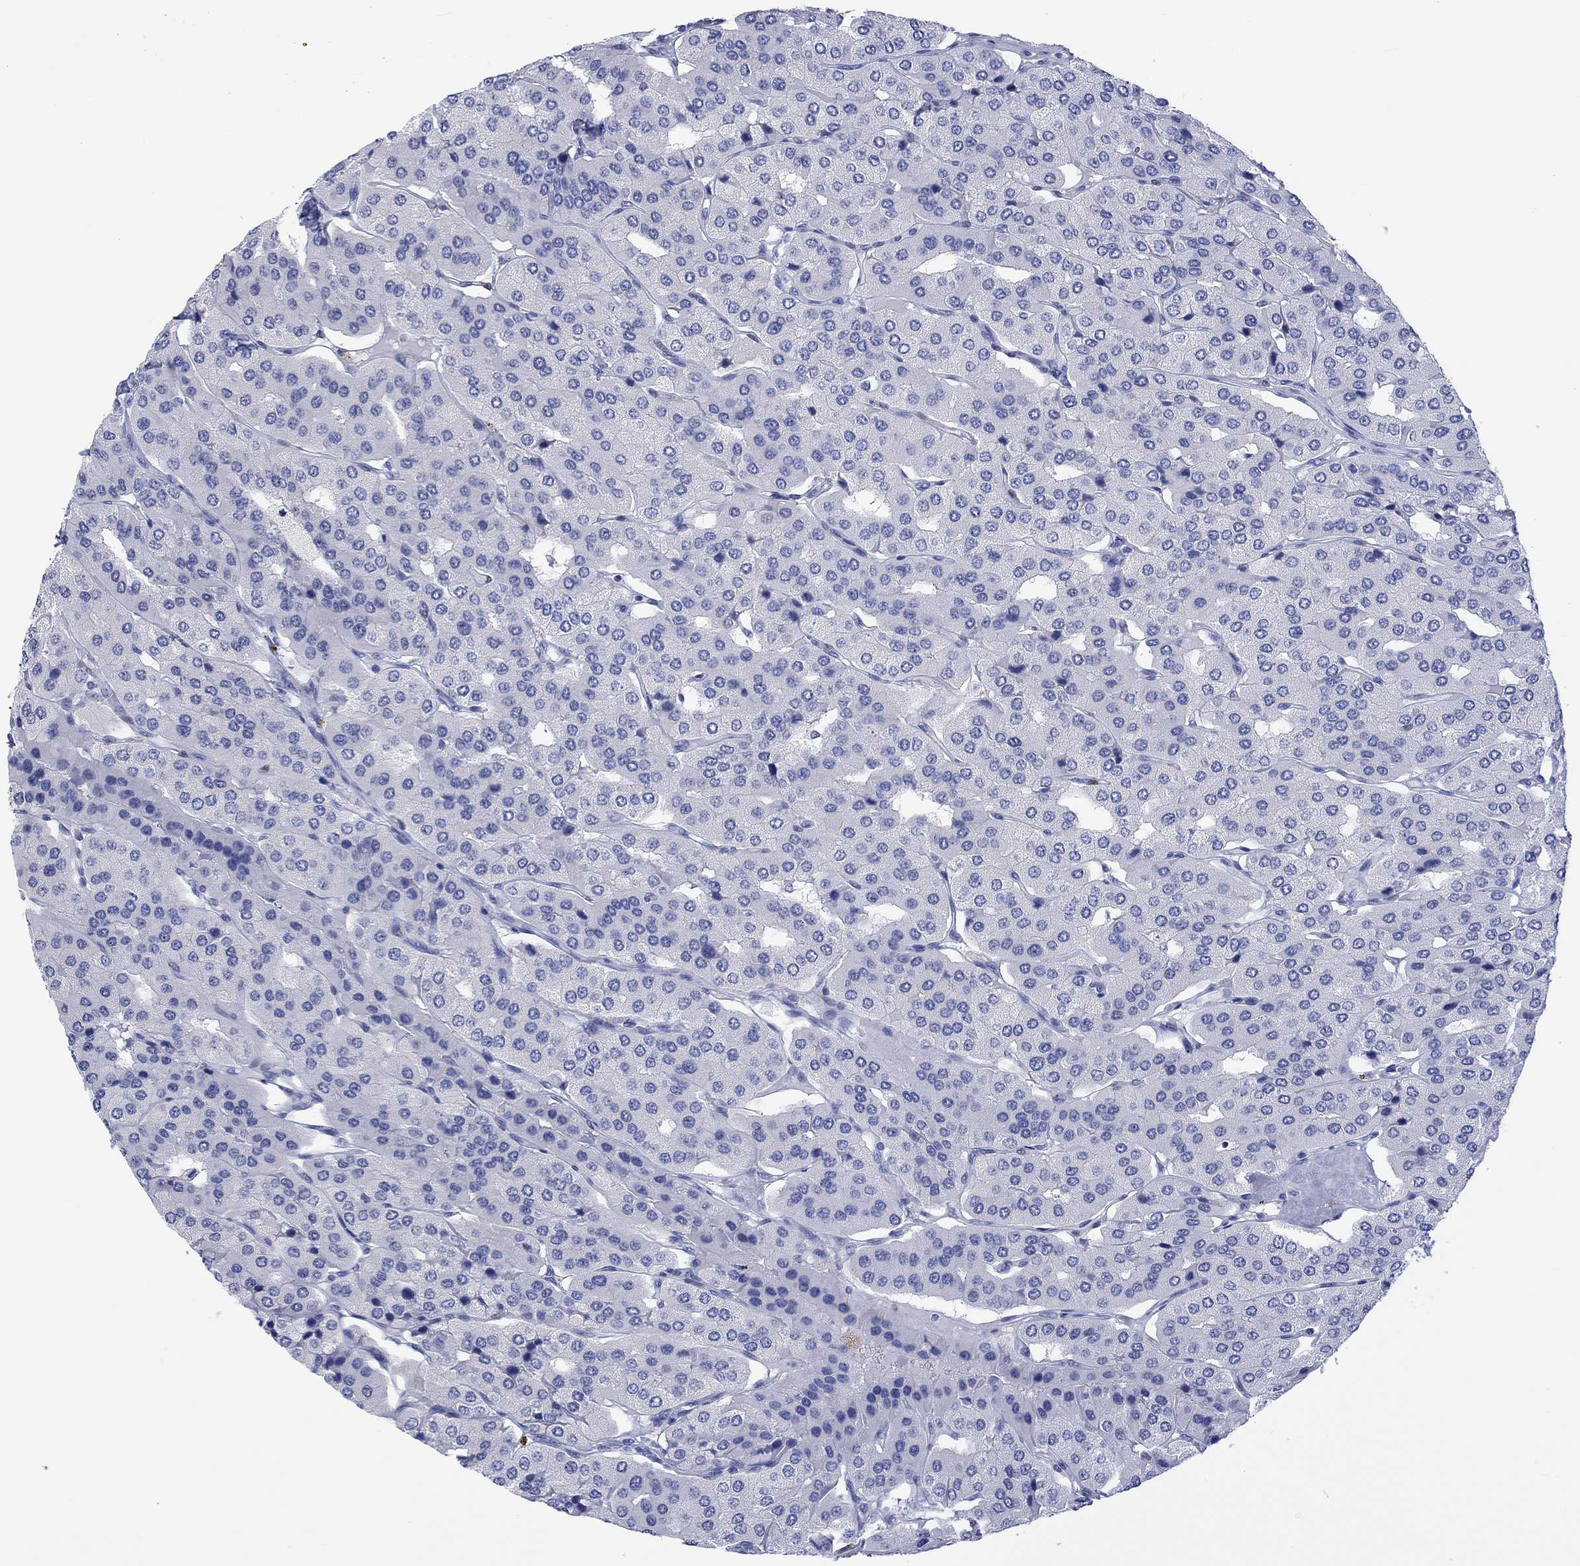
{"staining": {"intensity": "negative", "quantity": "none", "location": "none"}, "tissue": "parathyroid gland", "cell_type": "Glandular cells", "image_type": "normal", "snomed": [{"axis": "morphology", "description": "Normal tissue, NOS"}, {"axis": "morphology", "description": "Adenoma, NOS"}, {"axis": "topography", "description": "Parathyroid gland"}], "caption": "A high-resolution micrograph shows immunohistochemistry staining of unremarkable parathyroid gland, which displays no significant positivity in glandular cells.", "gene": "MSI1", "patient": {"sex": "female", "age": 86}}